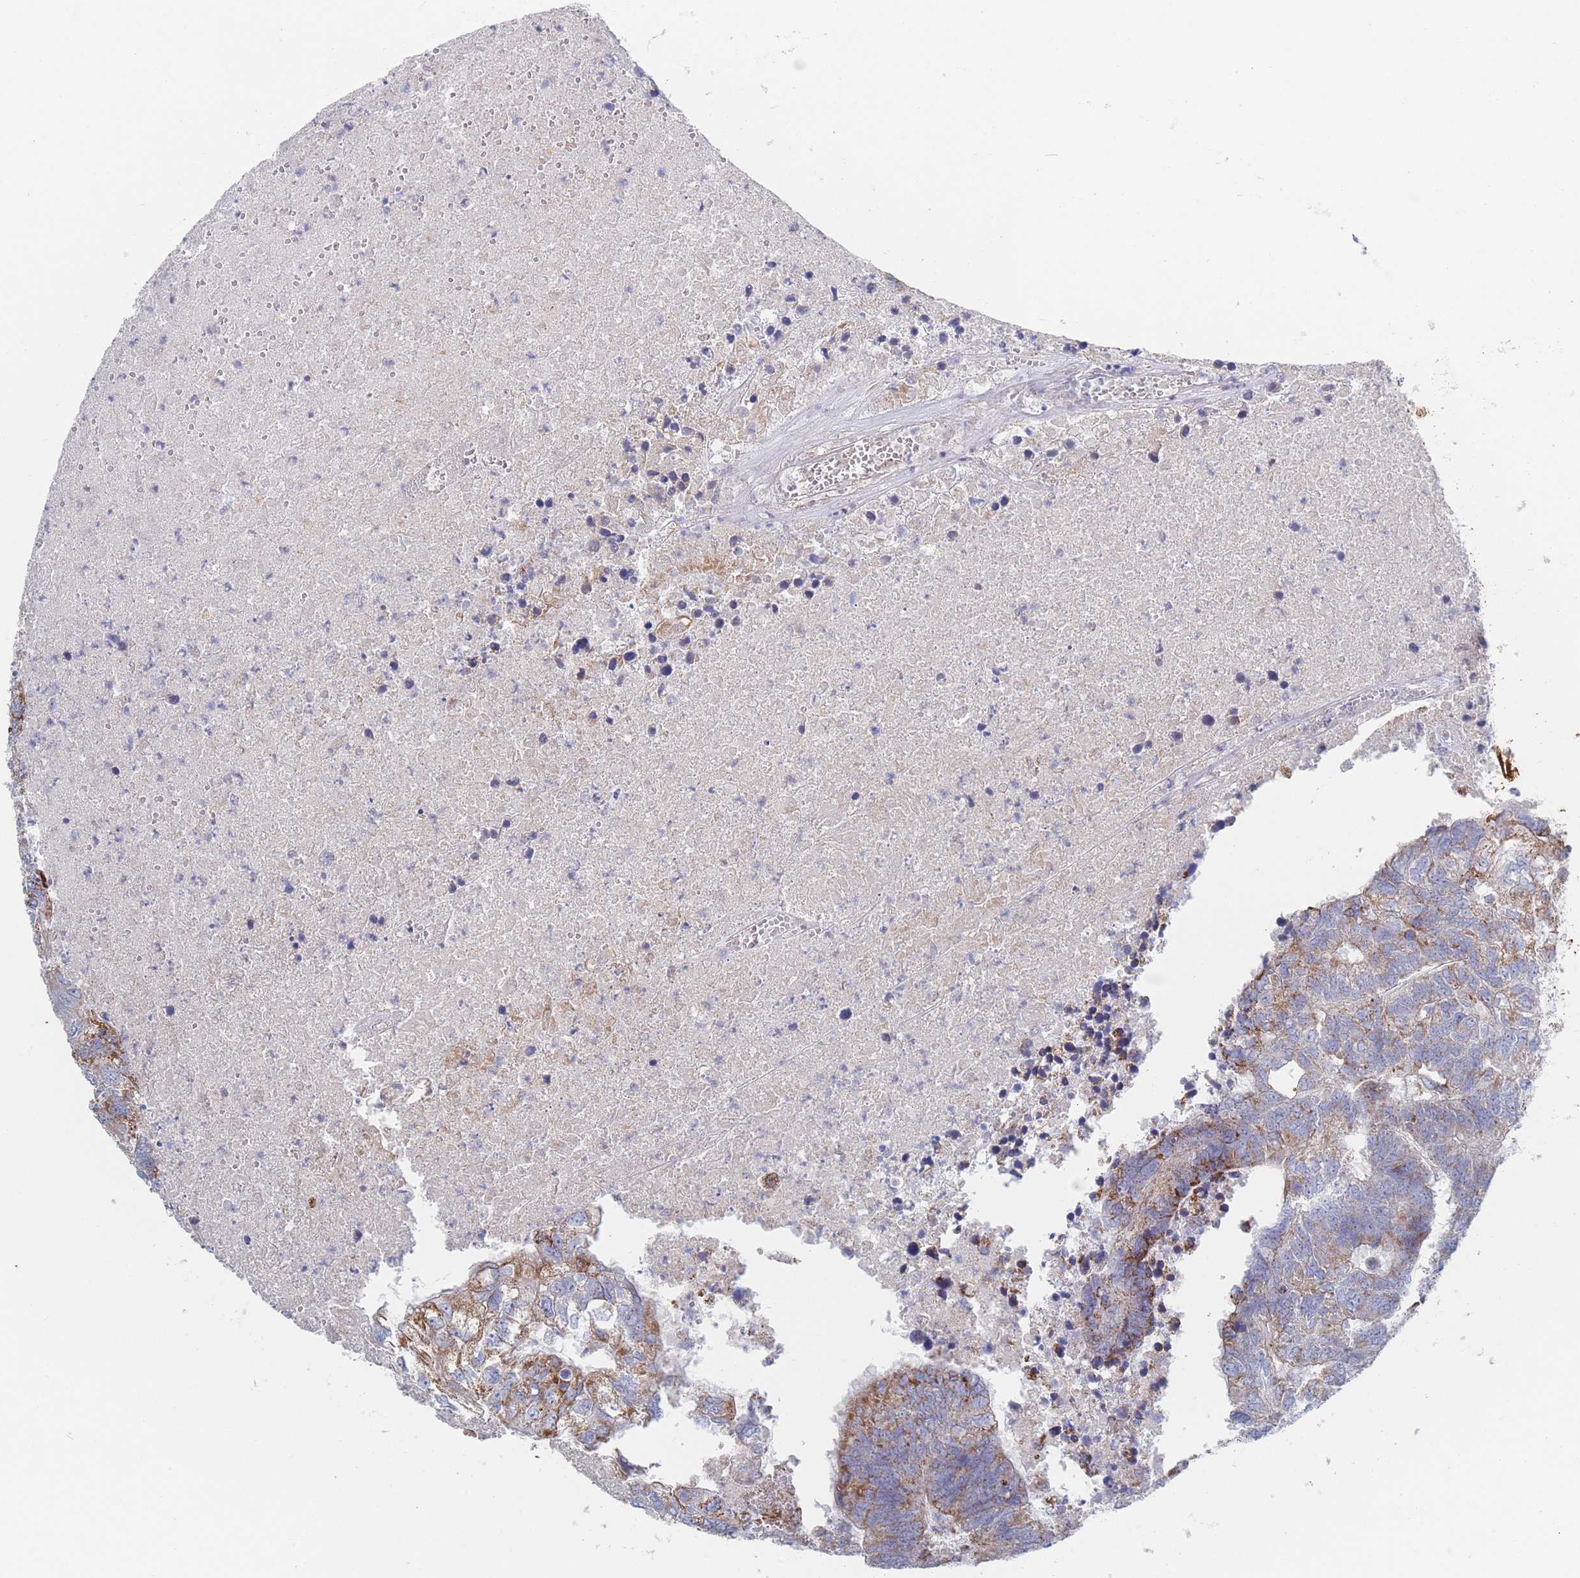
{"staining": {"intensity": "moderate", "quantity": "25%-75%", "location": "cytoplasmic/membranous"}, "tissue": "colorectal cancer", "cell_type": "Tumor cells", "image_type": "cancer", "snomed": [{"axis": "morphology", "description": "Adenocarcinoma, NOS"}, {"axis": "topography", "description": "Colon"}], "caption": "DAB (3,3'-diaminobenzidine) immunohistochemical staining of colorectal cancer (adenocarcinoma) displays moderate cytoplasmic/membranous protein expression in about 25%-75% of tumor cells.", "gene": "IKZF4", "patient": {"sex": "female", "age": 48}}